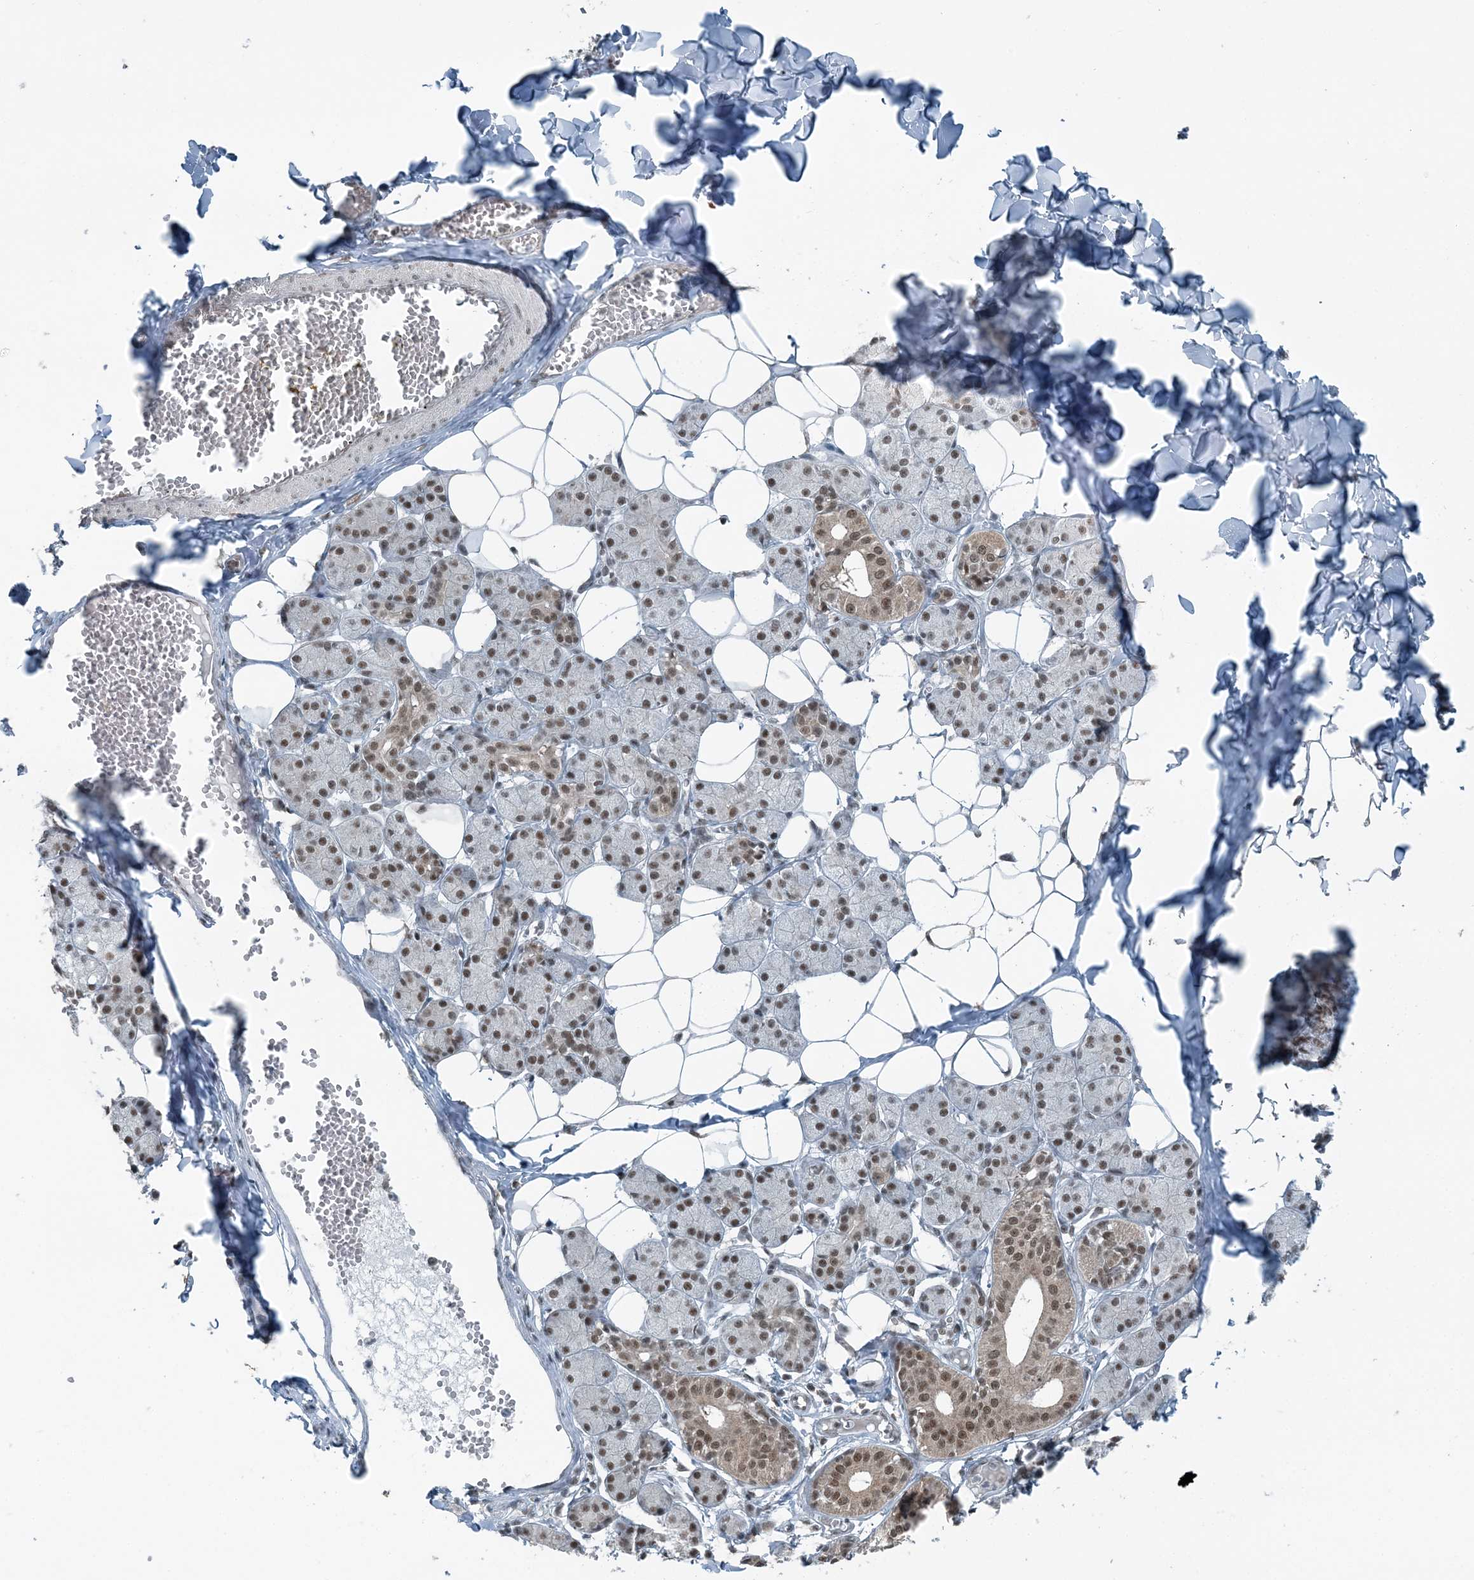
{"staining": {"intensity": "moderate", "quantity": "25%-75%", "location": "cytoplasmic/membranous,nuclear"}, "tissue": "salivary gland", "cell_type": "Glandular cells", "image_type": "normal", "snomed": [{"axis": "morphology", "description": "Normal tissue, NOS"}, {"axis": "topography", "description": "Salivary gland"}], "caption": "Glandular cells show medium levels of moderate cytoplasmic/membranous,nuclear positivity in about 25%-75% of cells in unremarkable salivary gland. (IHC, brightfield microscopy, high magnification).", "gene": "YTHDC1", "patient": {"sex": "female", "age": 33}}